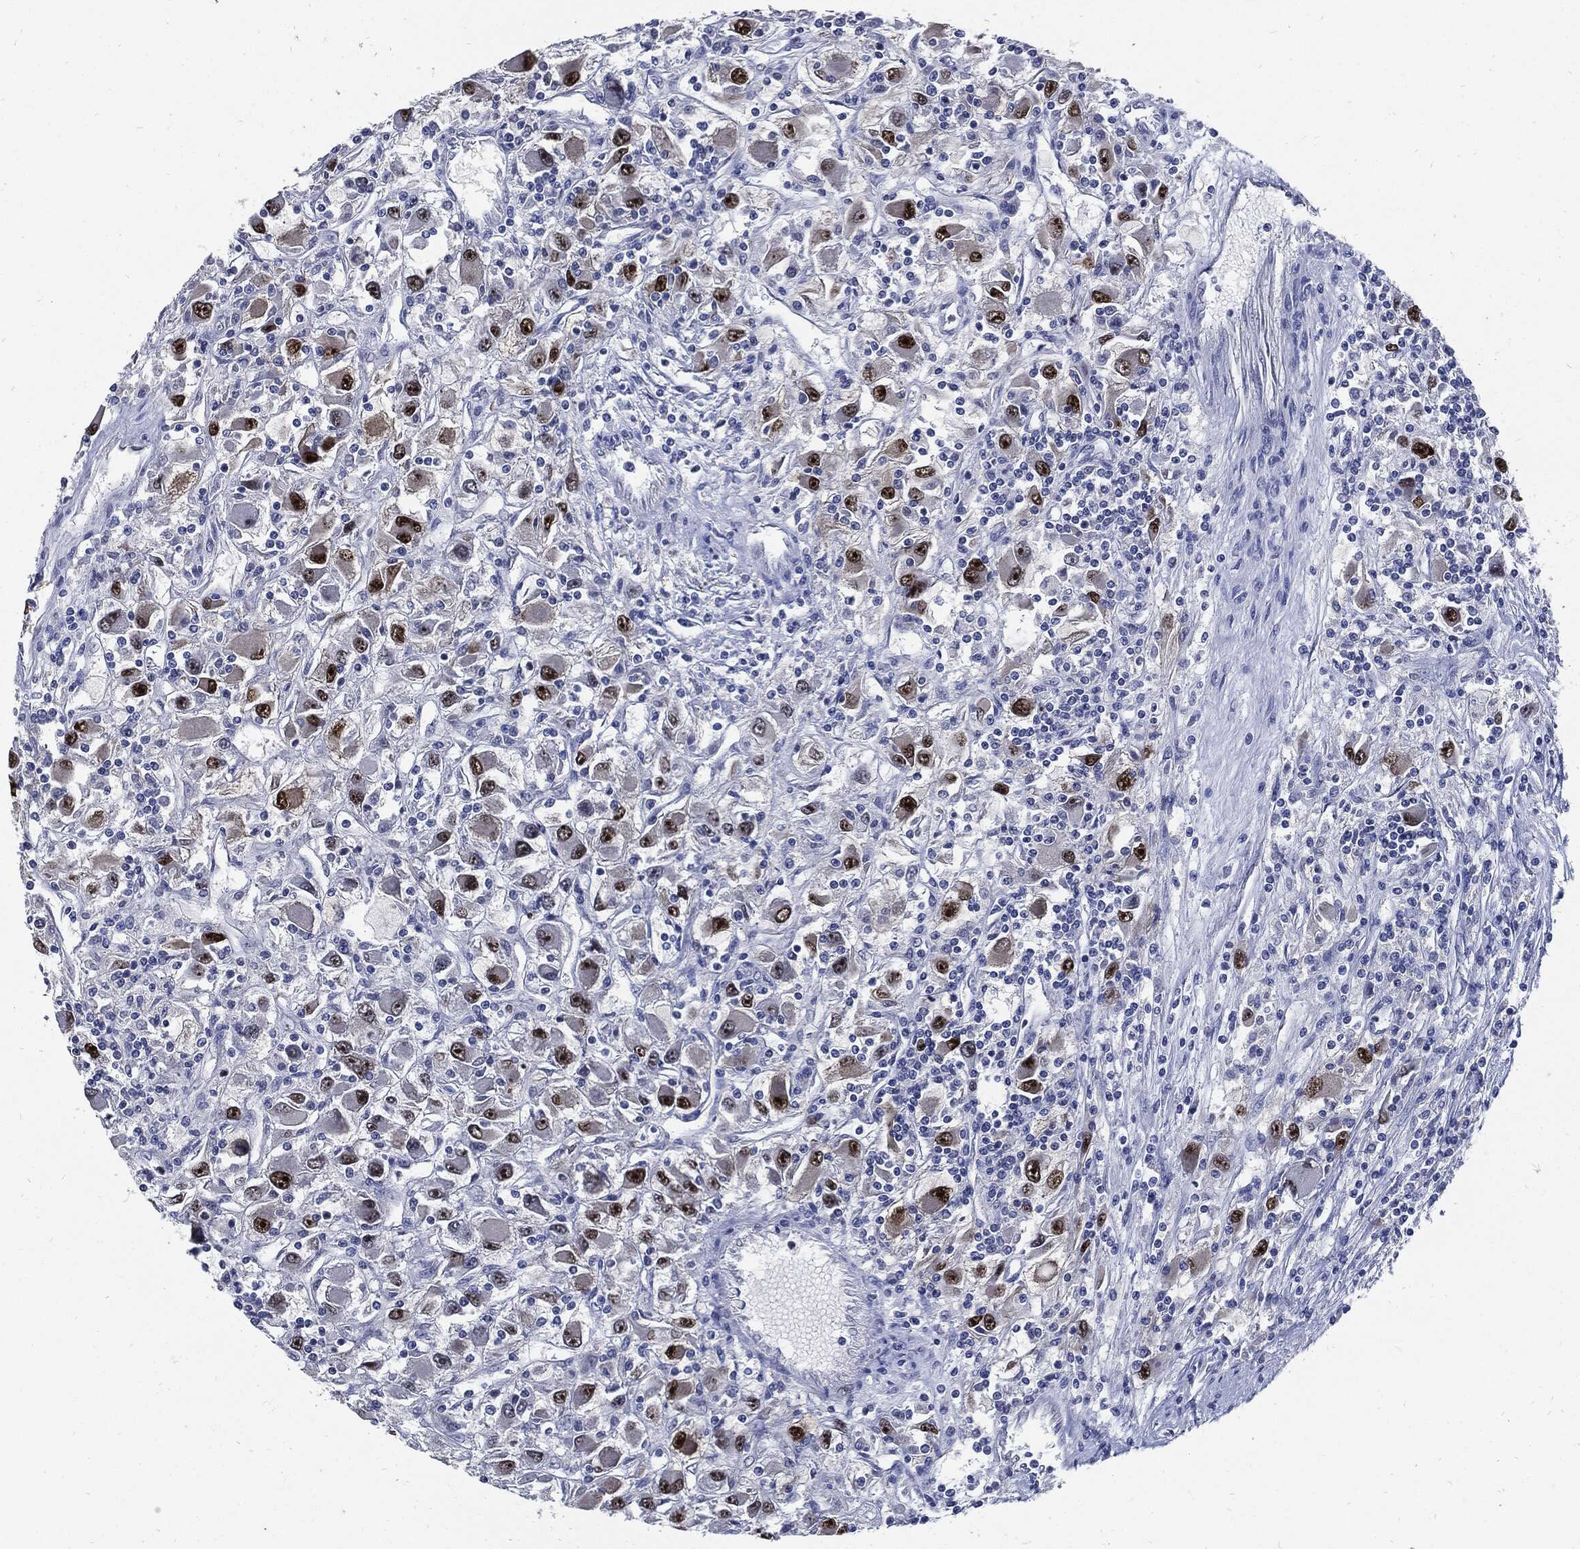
{"staining": {"intensity": "strong", "quantity": "<25%", "location": "nuclear"}, "tissue": "renal cancer", "cell_type": "Tumor cells", "image_type": "cancer", "snomed": [{"axis": "morphology", "description": "Adenocarcinoma, NOS"}, {"axis": "topography", "description": "Kidney"}], "caption": "DAB immunohistochemical staining of renal cancer exhibits strong nuclear protein expression in about <25% of tumor cells.", "gene": "NBN", "patient": {"sex": "female", "age": 67}}